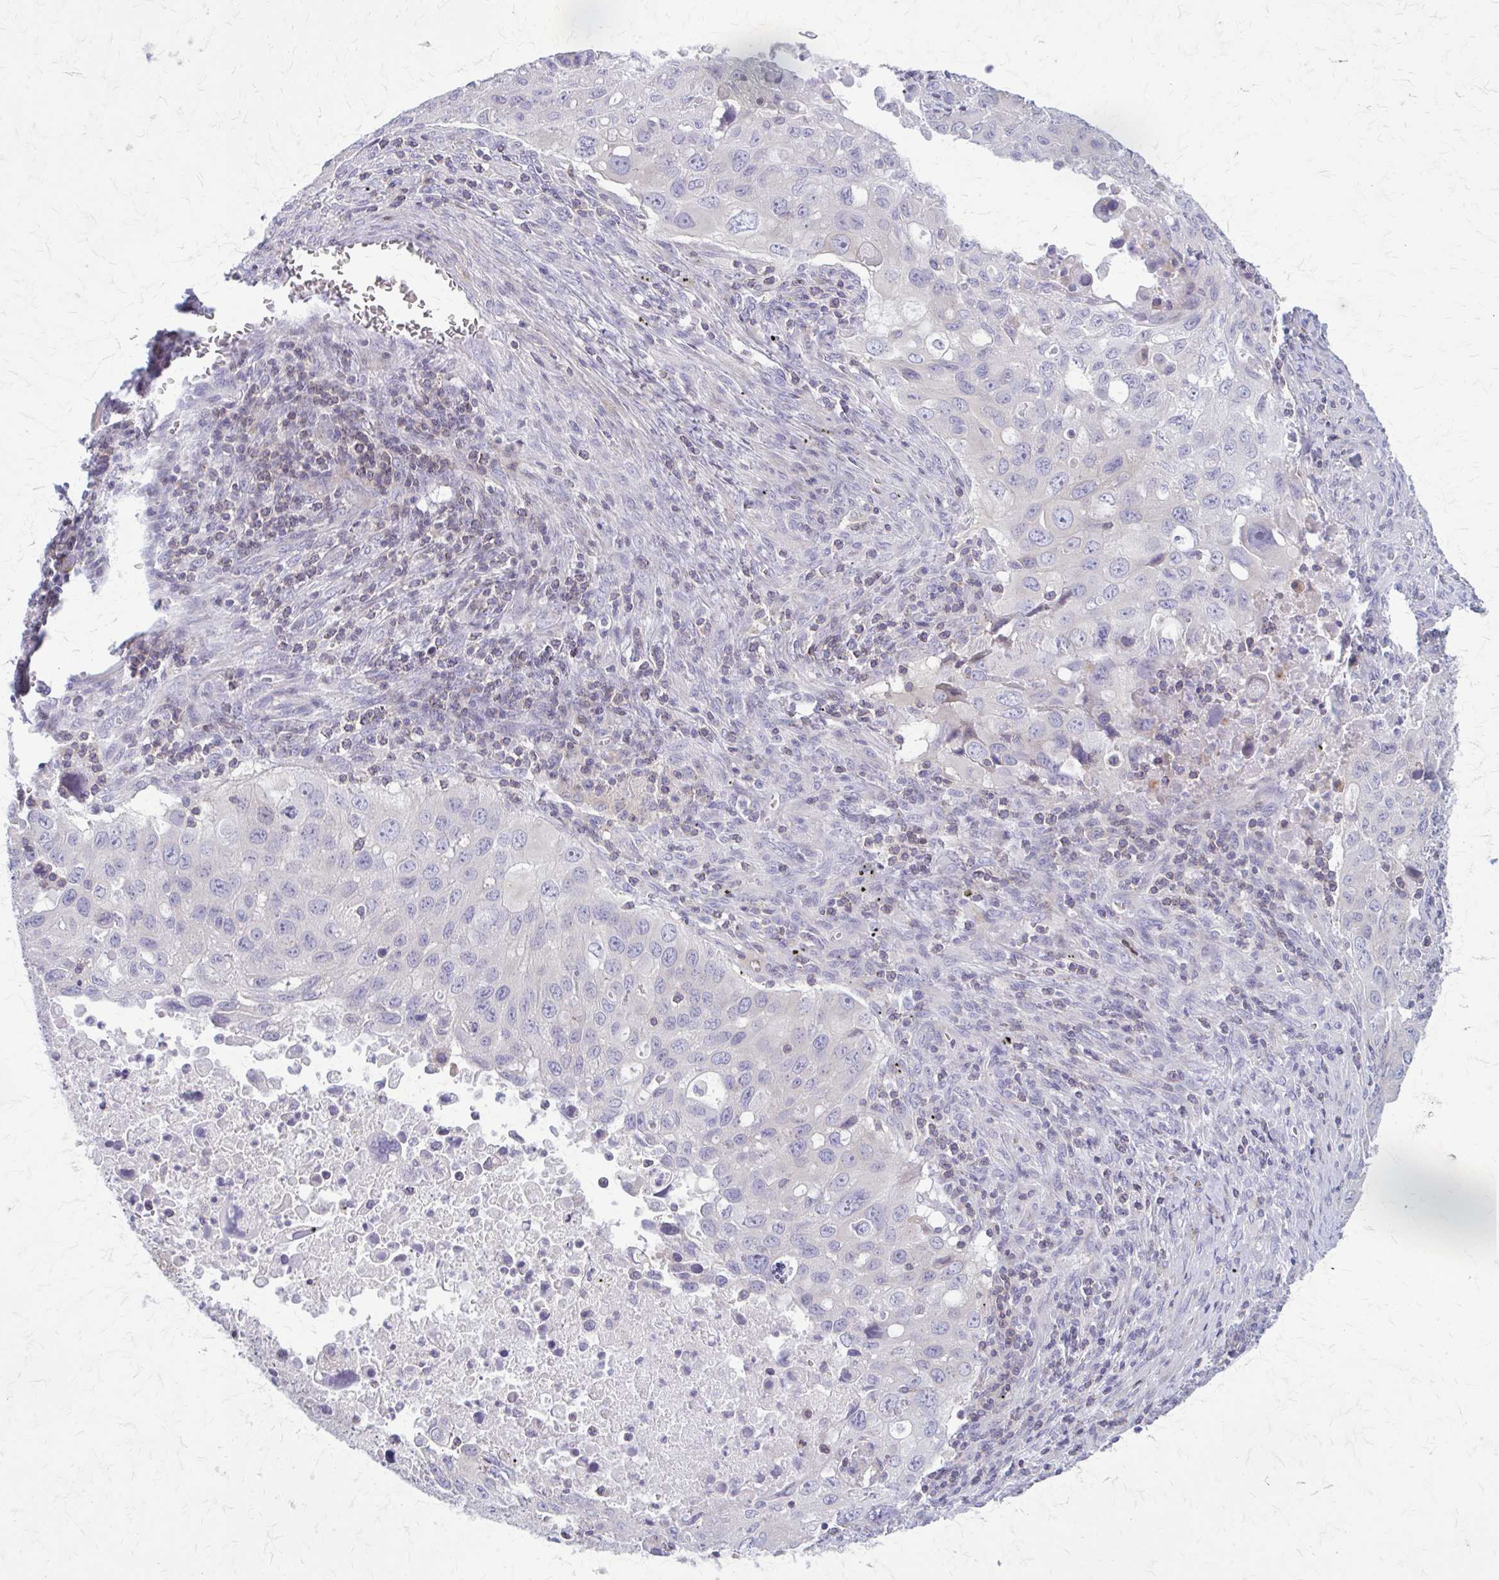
{"staining": {"intensity": "negative", "quantity": "none", "location": "none"}, "tissue": "lung cancer", "cell_type": "Tumor cells", "image_type": "cancer", "snomed": [{"axis": "morphology", "description": "Adenocarcinoma, NOS"}, {"axis": "morphology", "description": "Adenocarcinoma, metastatic, NOS"}, {"axis": "topography", "description": "Lymph node"}, {"axis": "topography", "description": "Lung"}], "caption": "This is an immunohistochemistry photomicrograph of adenocarcinoma (lung). There is no positivity in tumor cells.", "gene": "PITPNM1", "patient": {"sex": "female", "age": 42}}